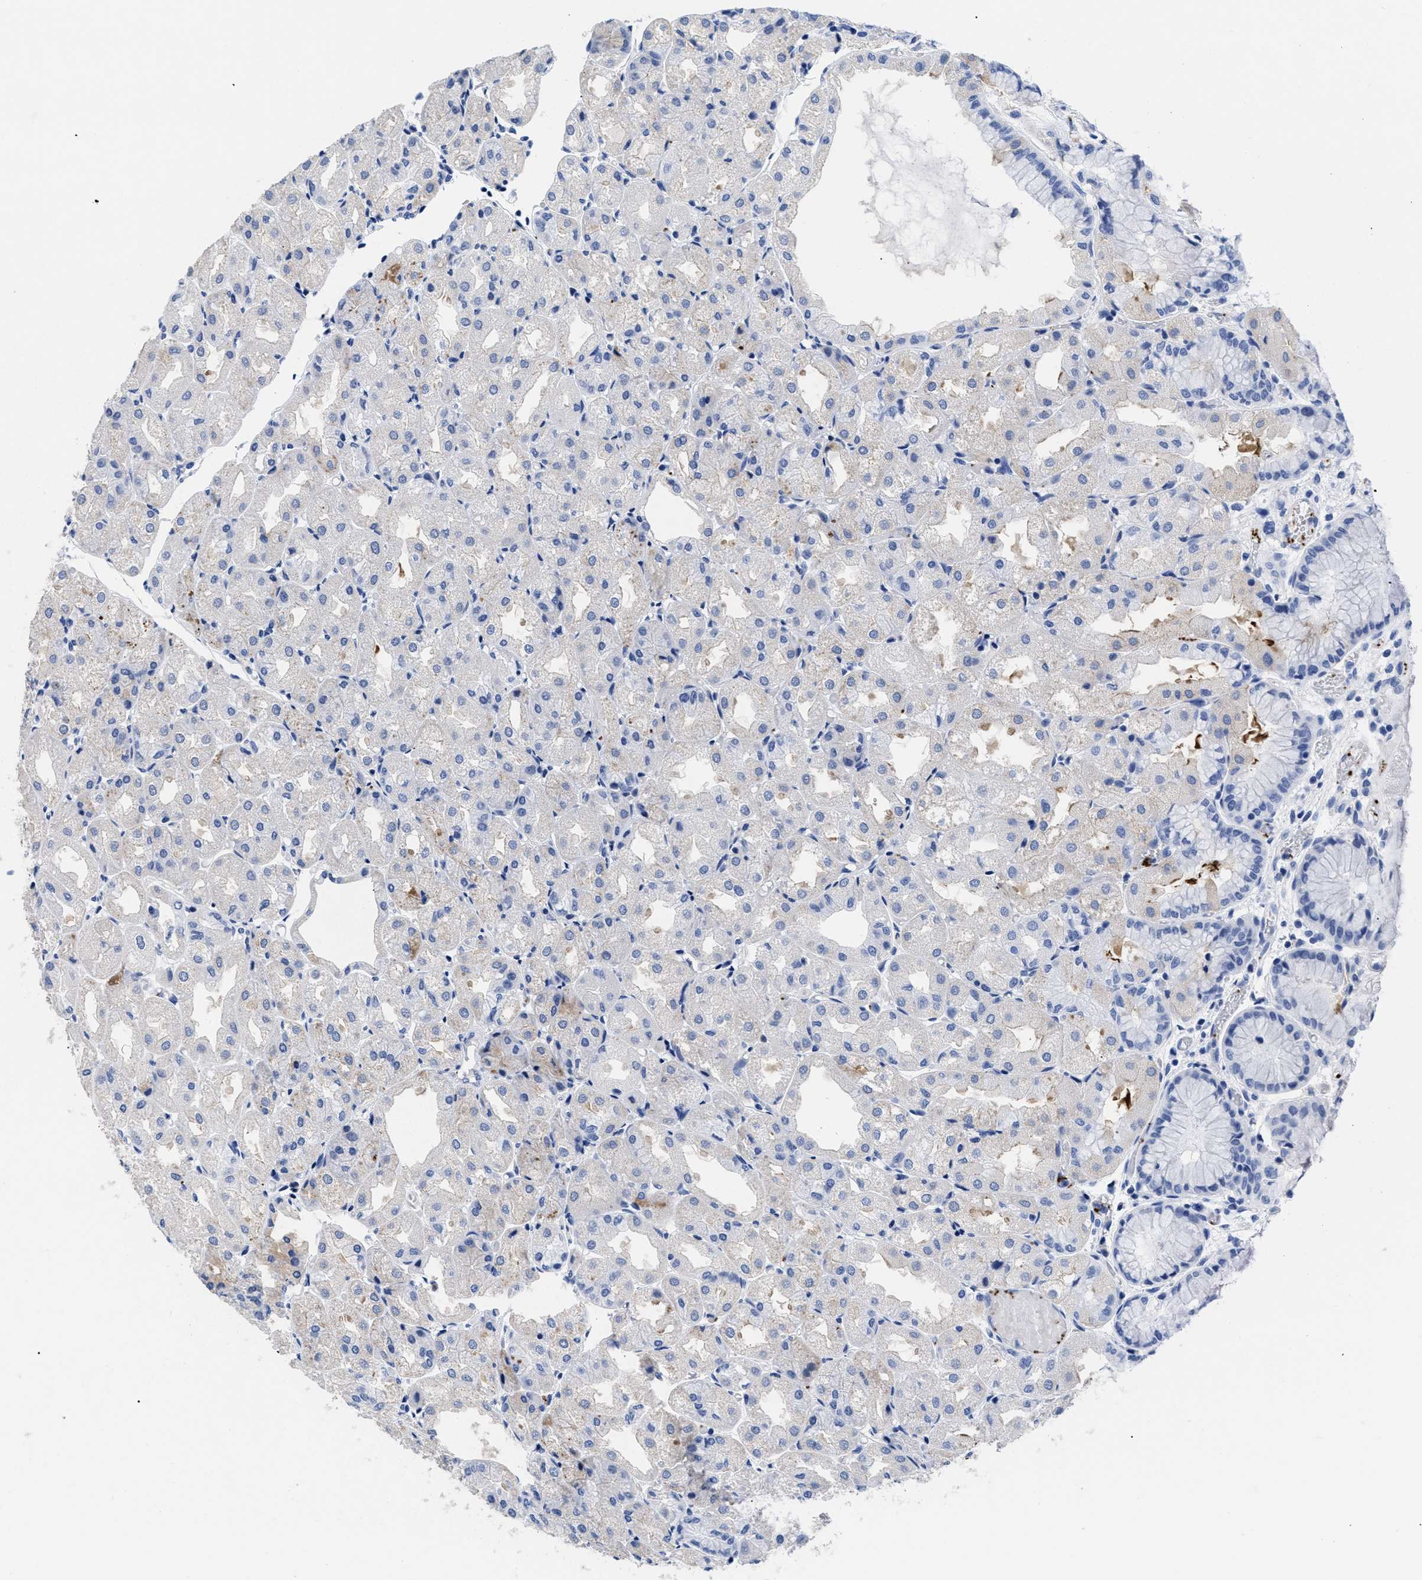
{"staining": {"intensity": "weak", "quantity": "<25%", "location": "cytoplasmic/membranous"}, "tissue": "stomach", "cell_type": "Glandular cells", "image_type": "normal", "snomed": [{"axis": "morphology", "description": "Normal tissue, NOS"}, {"axis": "topography", "description": "Stomach, upper"}], "caption": "Protein analysis of normal stomach displays no significant staining in glandular cells. (DAB immunohistochemistry (IHC) with hematoxylin counter stain).", "gene": "TREML1", "patient": {"sex": "male", "age": 72}}